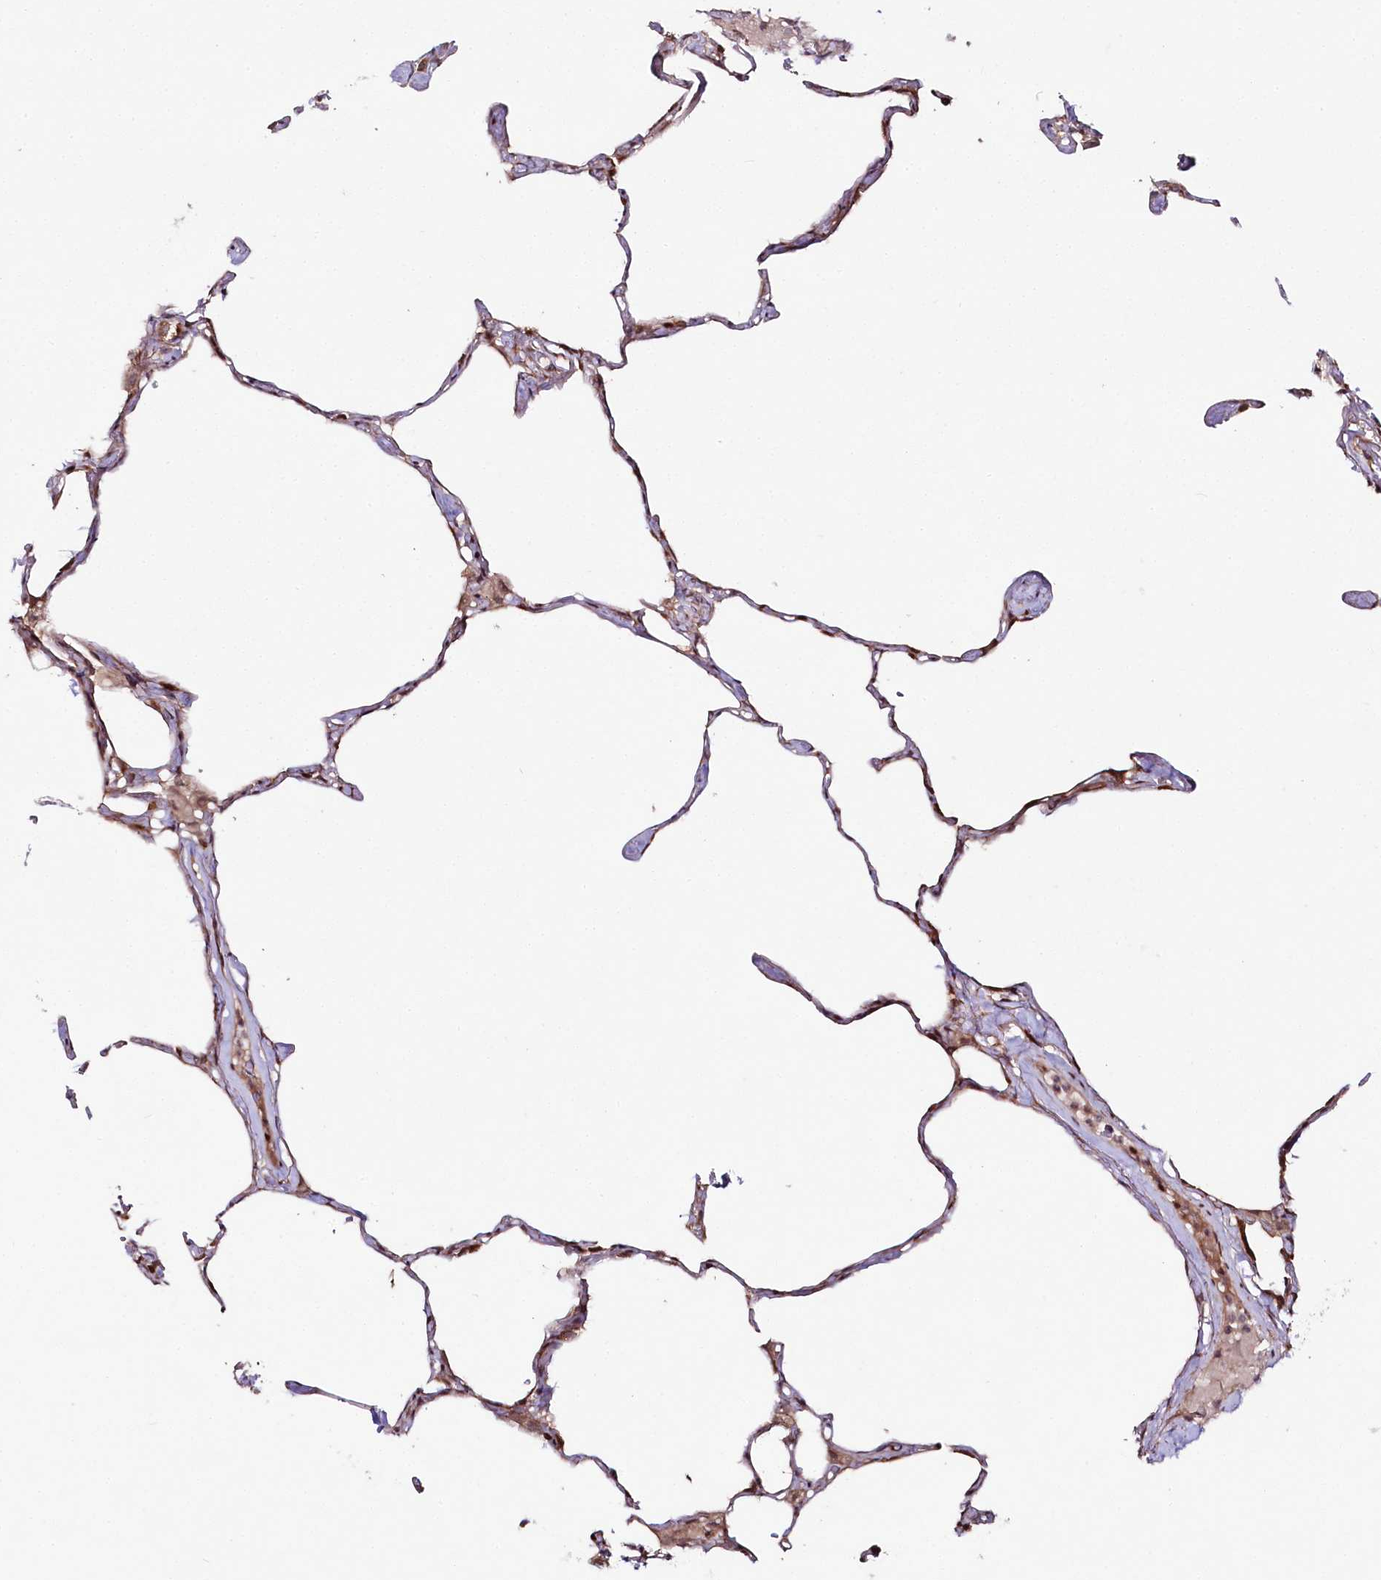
{"staining": {"intensity": "moderate", "quantity": "25%-75%", "location": "cytoplasmic/membranous"}, "tissue": "lung", "cell_type": "Alveolar cells", "image_type": "normal", "snomed": [{"axis": "morphology", "description": "Normal tissue, NOS"}, {"axis": "topography", "description": "Lung"}], "caption": "Immunohistochemical staining of normal lung exhibits 25%-75% levels of moderate cytoplasmic/membranous protein expression in approximately 25%-75% of alveolar cells. (Brightfield microscopy of DAB IHC at high magnification).", "gene": "PHLDB1", "patient": {"sex": "male", "age": 65}}